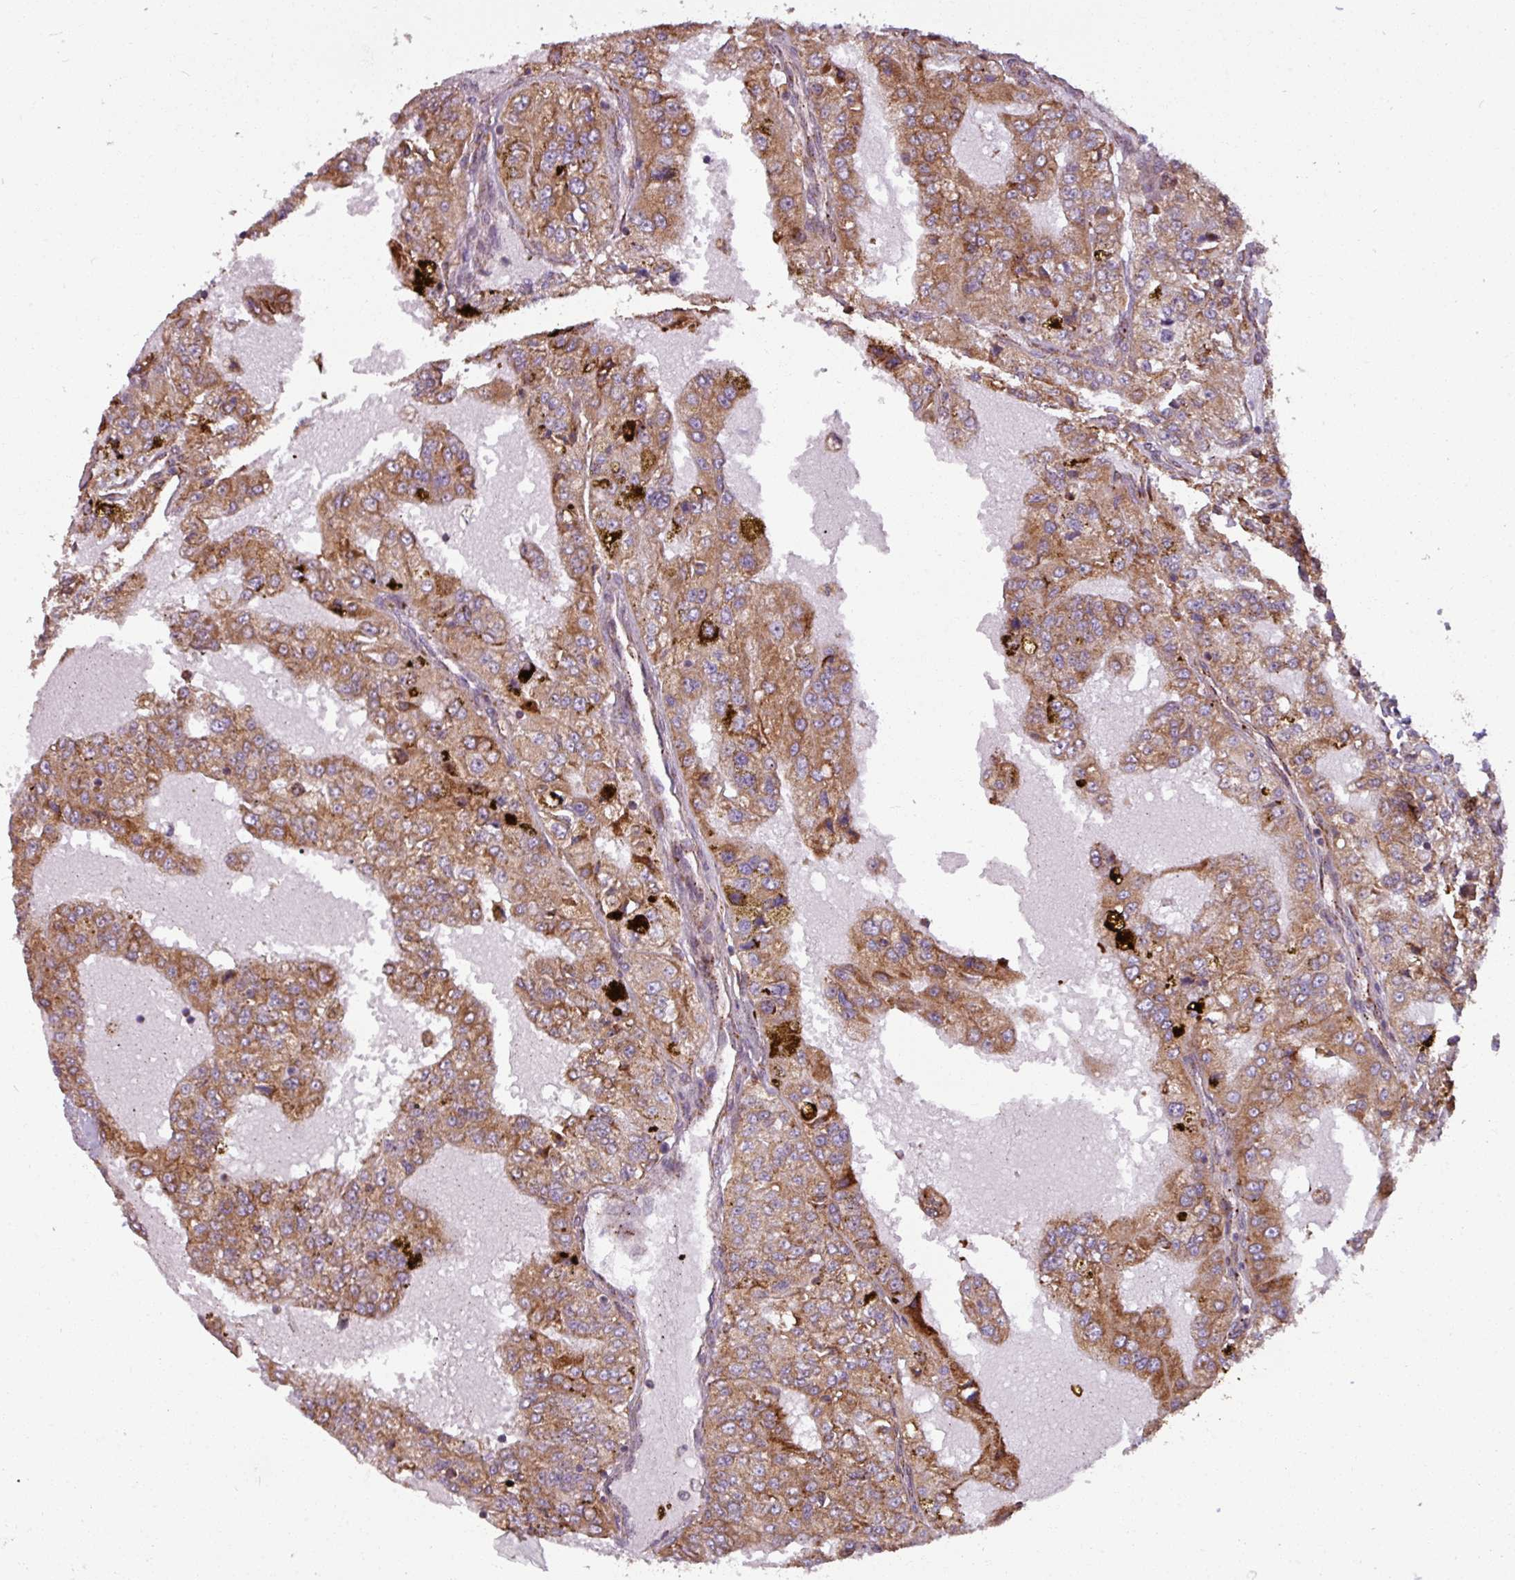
{"staining": {"intensity": "moderate", "quantity": ">75%", "location": "cytoplasmic/membranous"}, "tissue": "renal cancer", "cell_type": "Tumor cells", "image_type": "cancer", "snomed": [{"axis": "morphology", "description": "Adenocarcinoma, NOS"}, {"axis": "topography", "description": "Kidney"}], "caption": "Immunohistochemical staining of human adenocarcinoma (renal) reveals moderate cytoplasmic/membranous protein positivity in approximately >75% of tumor cells.", "gene": "MAGT1", "patient": {"sex": "female", "age": 63}}